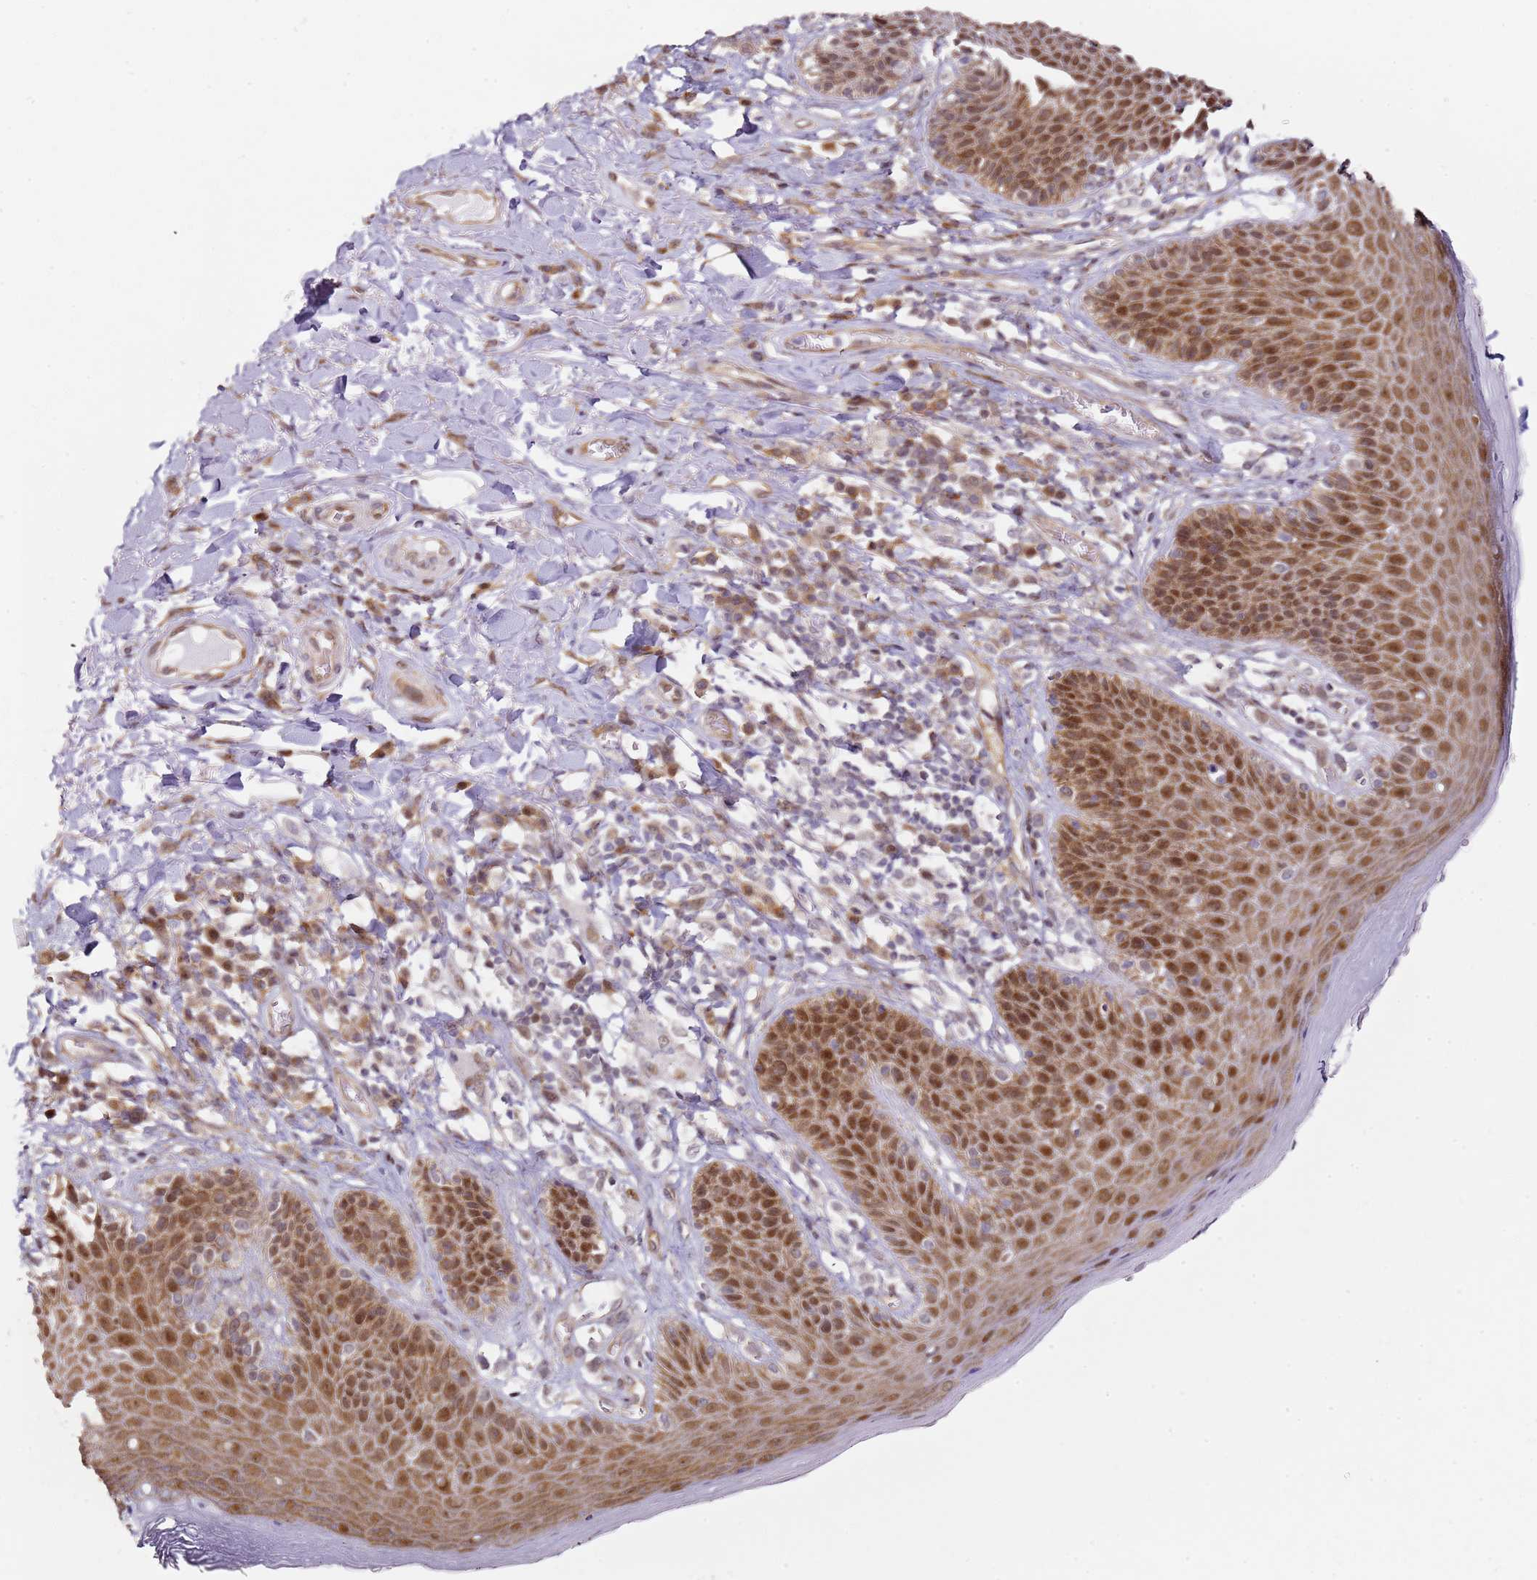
{"staining": {"intensity": "strong", "quantity": ">75%", "location": "cytoplasmic/membranous,nuclear"}, "tissue": "skin", "cell_type": "Epidermal cells", "image_type": "normal", "snomed": [{"axis": "morphology", "description": "Normal tissue, NOS"}, {"axis": "topography", "description": "Anal"}], "caption": "Immunohistochemistry (IHC) micrograph of normal human skin stained for a protein (brown), which displays high levels of strong cytoplasmic/membranous,nuclear positivity in approximately >75% of epidermal cells.", "gene": "PSMD4", "patient": {"sex": "female", "age": 89}}